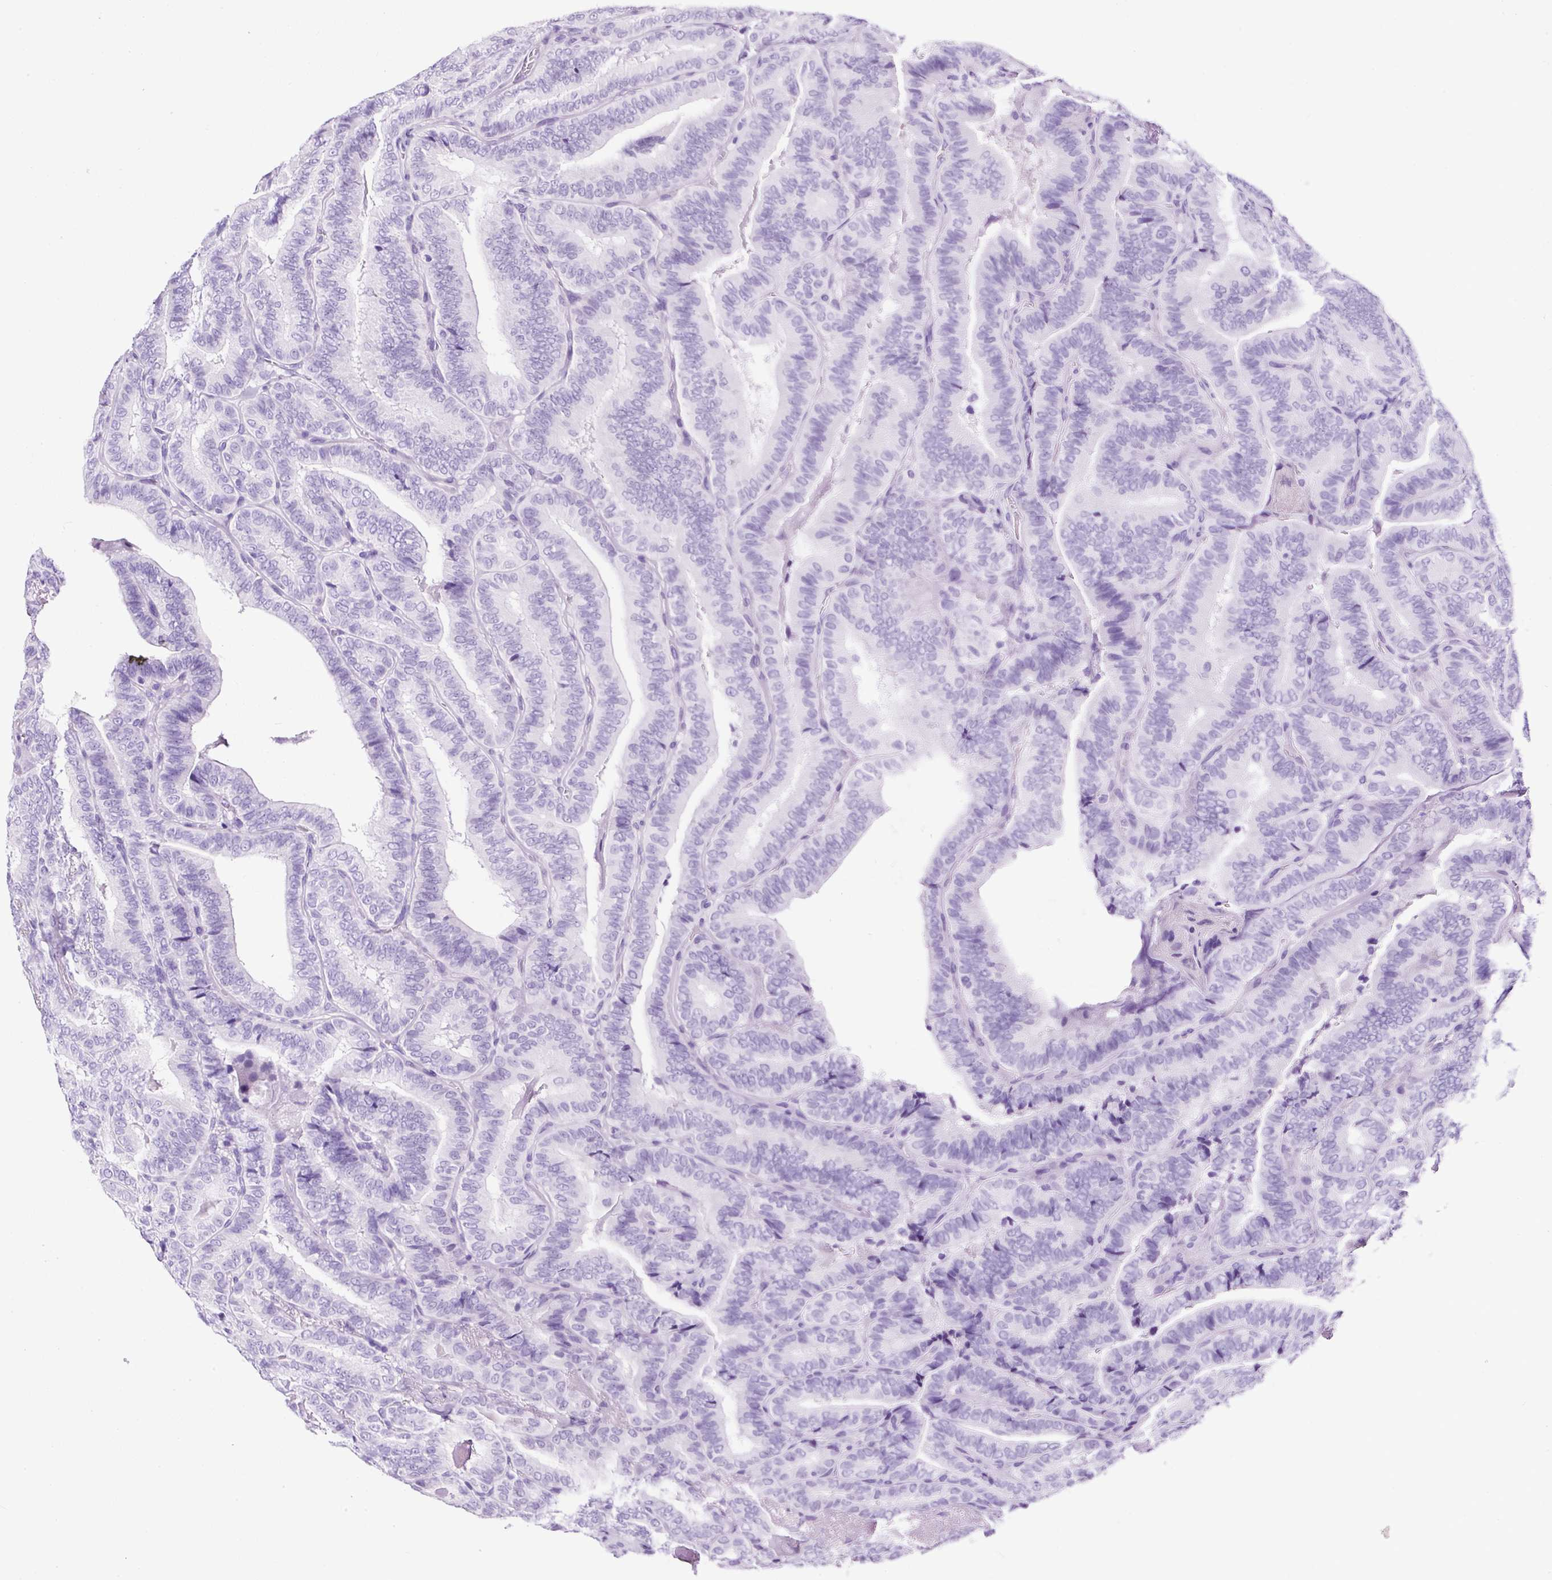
{"staining": {"intensity": "negative", "quantity": "none", "location": "none"}, "tissue": "thyroid cancer", "cell_type": "Tumor cells", "image_type": "cancer", "snomed": [{"axis": "morphology", "description": "Papillary adenocarcinoma, NOS"}, {"axis": "topography", "description": "Thyroid gland"}], "caption": "Immunohistochemical staining of thyroid cancer (papillary adenocarcinoma) demonstrates no significant expression in tumor cells. Nuclei are stained in blue.", "gene": "NTS", "patient": {"sex": "male", "age": 61}}